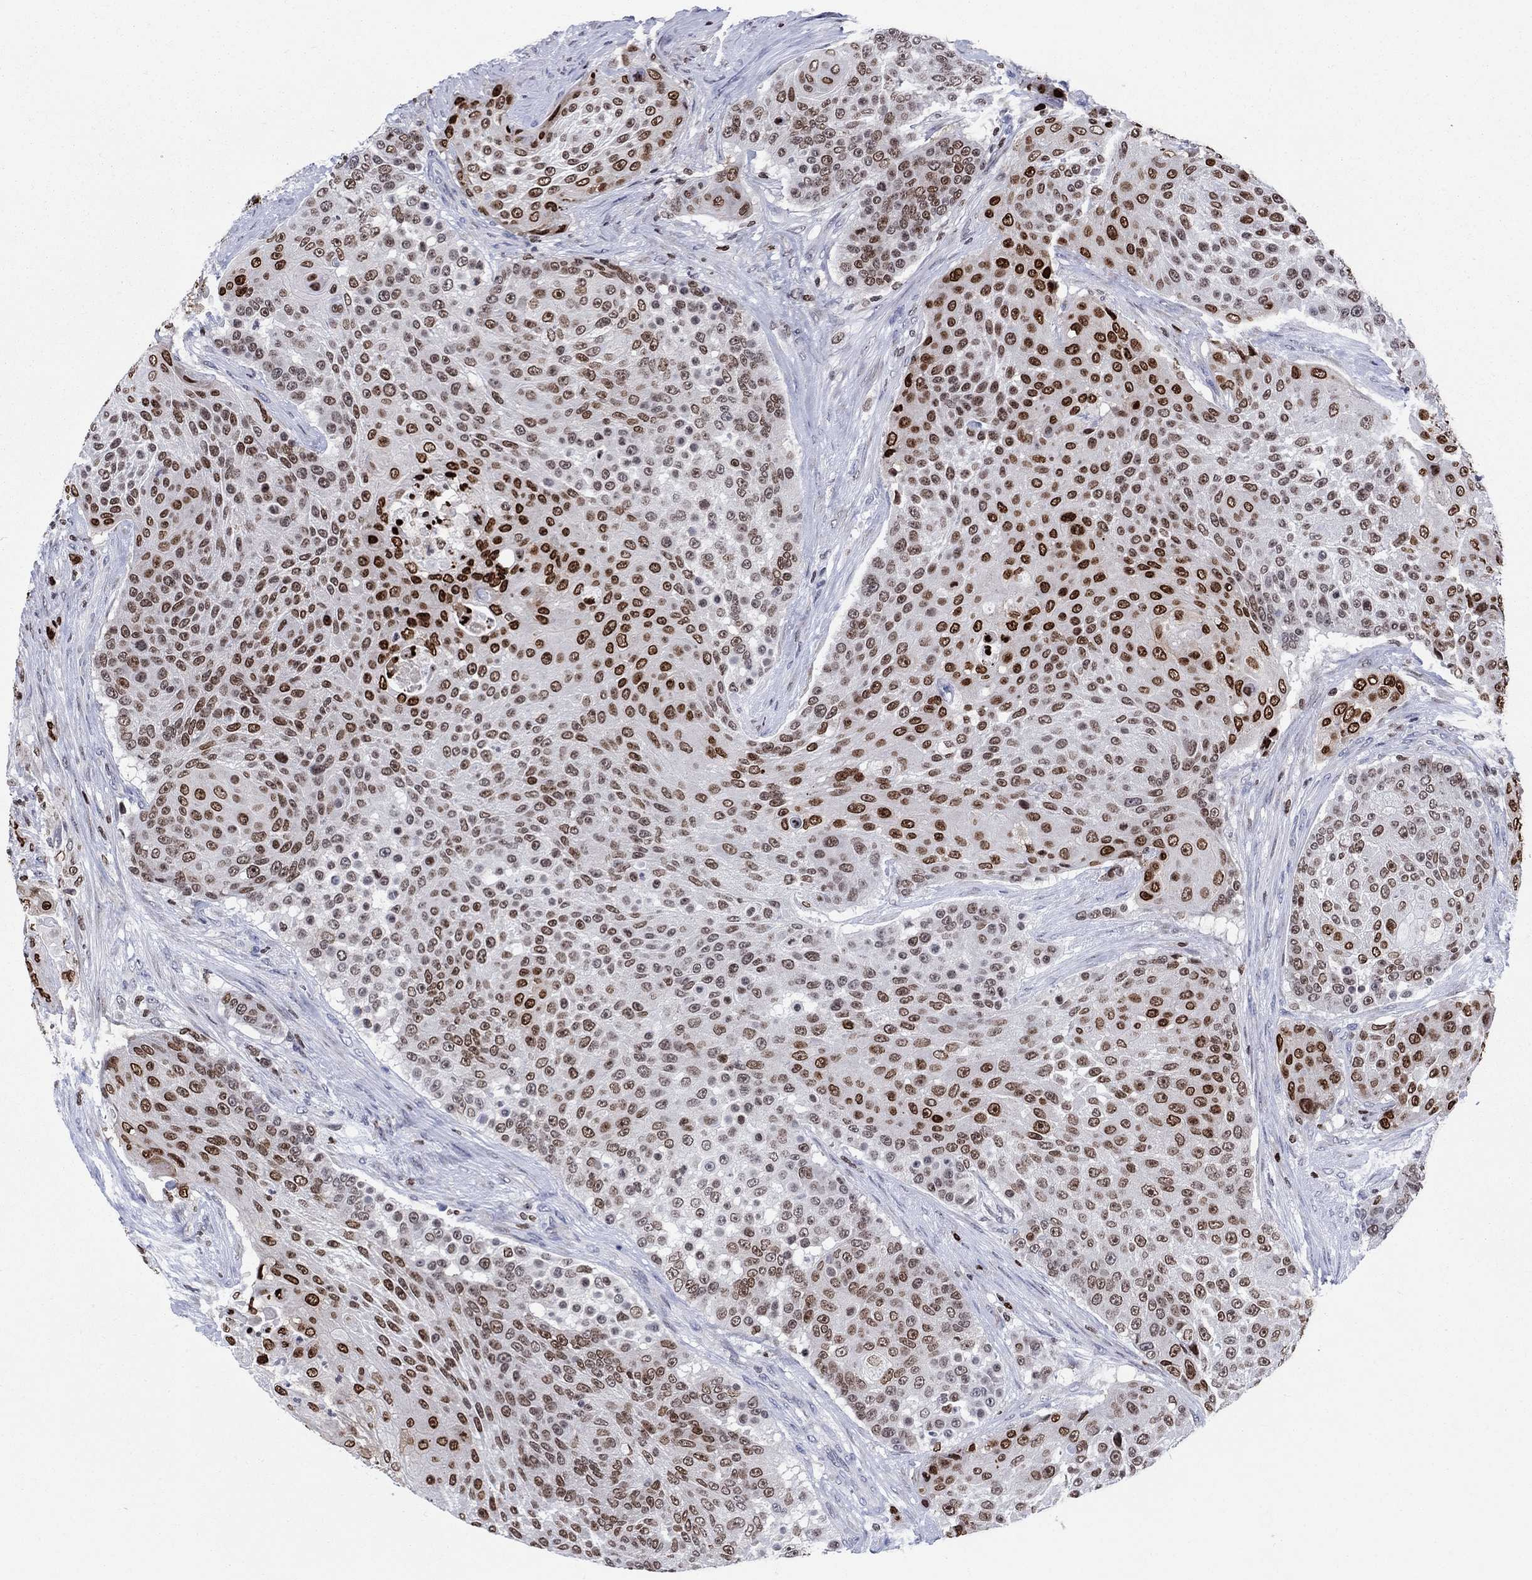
{"staining": {"intensity": "strong", "quantity": "<25%", "location": "nuclear"}, "tissue": "urothelial cancer", "cell_type": "Tumor cells", "image_type": "cancer", "snomed": [{"axis": "morphology", "description": "Urothelial carcinoma, High grade"}, {"axis": "topography", "description": "Urinary bladder"}], "caption": "Strong nuclear protein expression is present in approximately <25% of tumor cells in urothelial cancer.", "gene": "HMGA1", "patient": {"sex": "female", "age": 63}}